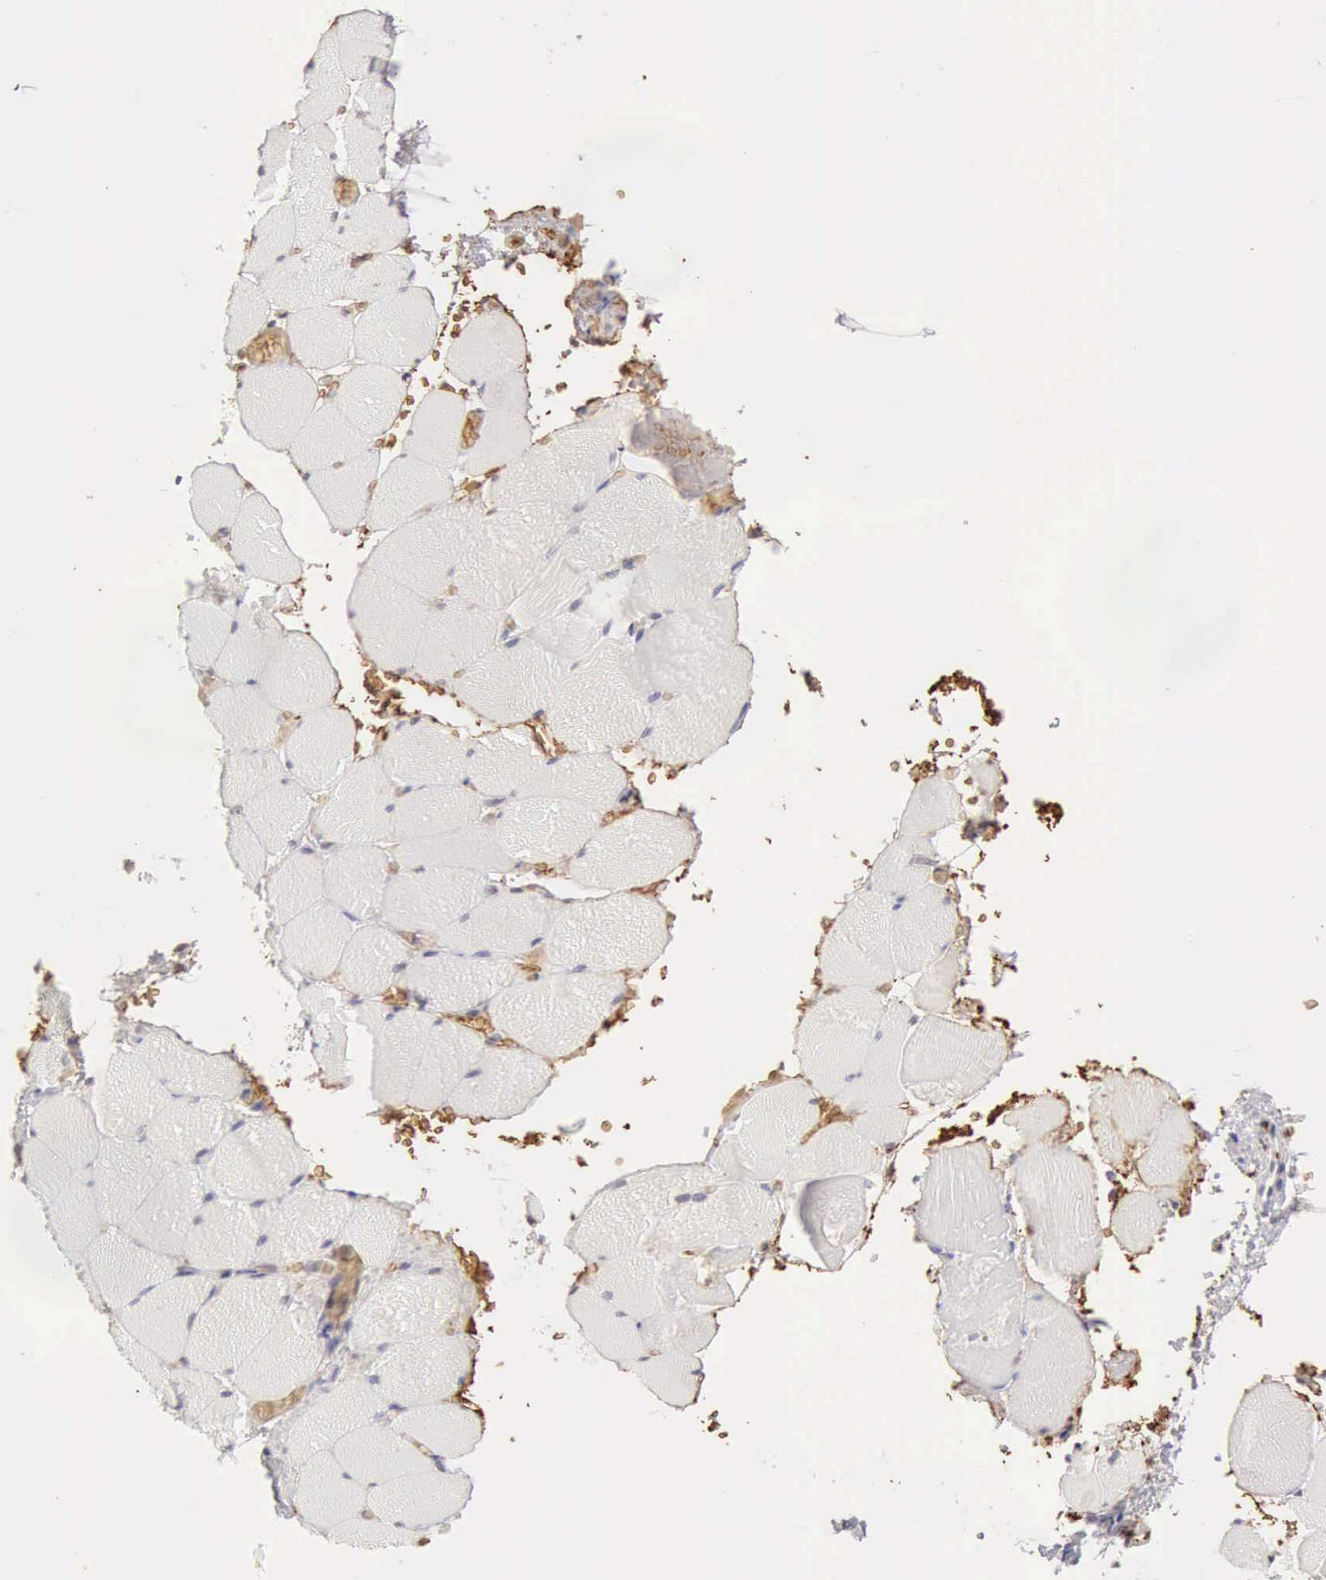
{"staining": {"intensity": "negative", "quantity": "none", "location": "none"}, "tissue": "skeletal muscle", "cell_type": "Myocytes", "image_type": "normal", "snomed": [{"axis": "morphology", "description": "Normal tissue, NOS"}, {"axis": "topography", "description": "Skeletal muscle"}, {"axis": "topography", "description": "Soft tissue"}], "caption": "DAB immunohistochemical staining of unremarkable skeletal muscle shows no significant staining in myocytes.", "gene": "CFI", "patient": {"sex": "female", "age": 58}}